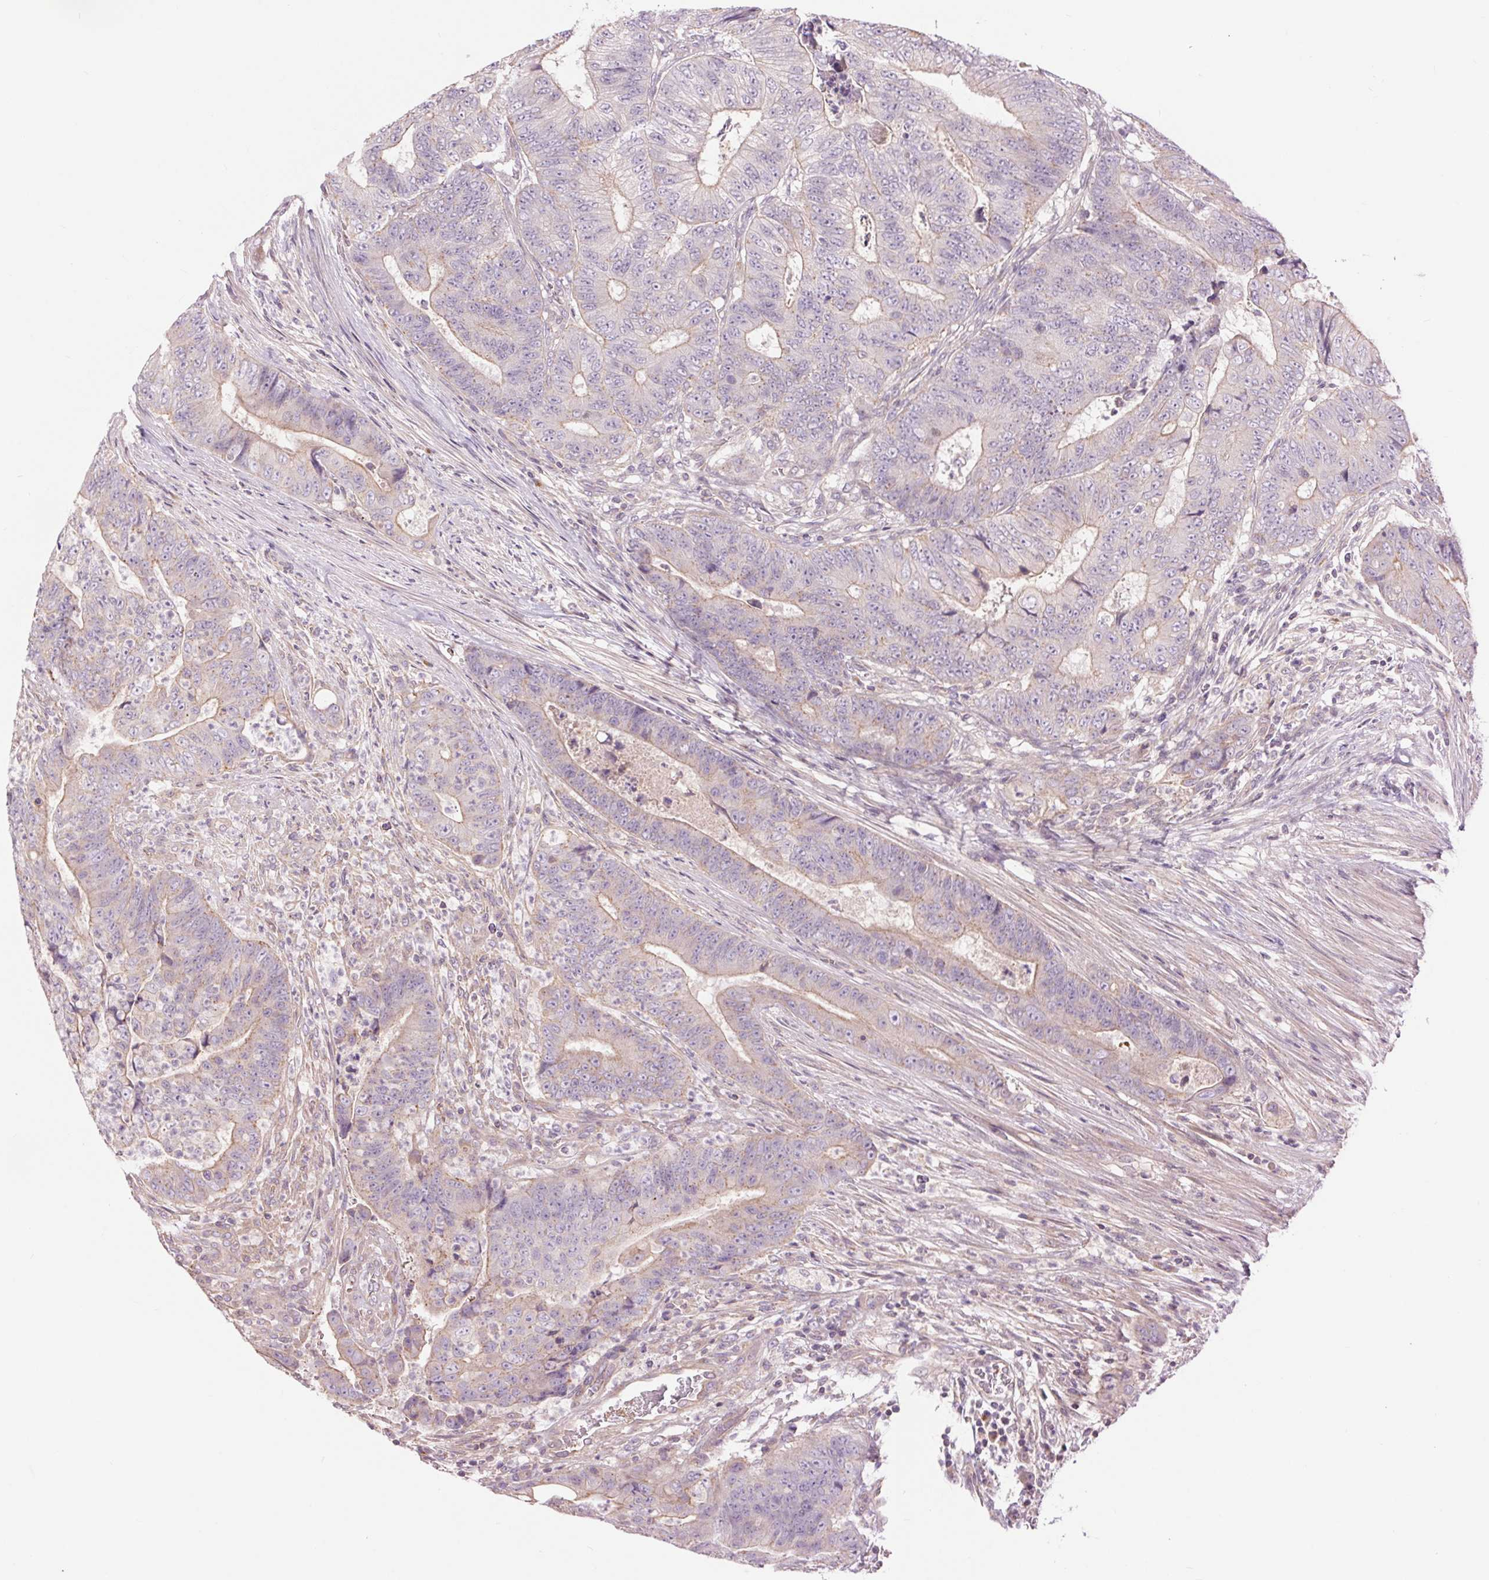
{"staining": {"intensity": "weak", "quantity": "<25%", "location": "cytoplasmic/membranous"}, "tissue": "colorectal cancer", "cell_type": "Tumor cells", "image_type": "cancer", "snomed": [{"axis": "morphology", "description": "Adenocarcinoma, NOS"}, {"axis": "topography", "description": "Colon"}], "caption": "This is an immunohistochemistry (IHC) micrograph of adenocarcinoma (colorectal). There is no staining in tumor cells.", "gene": "CTNNA3", "patient": {"sex": "female", "age": 48}}